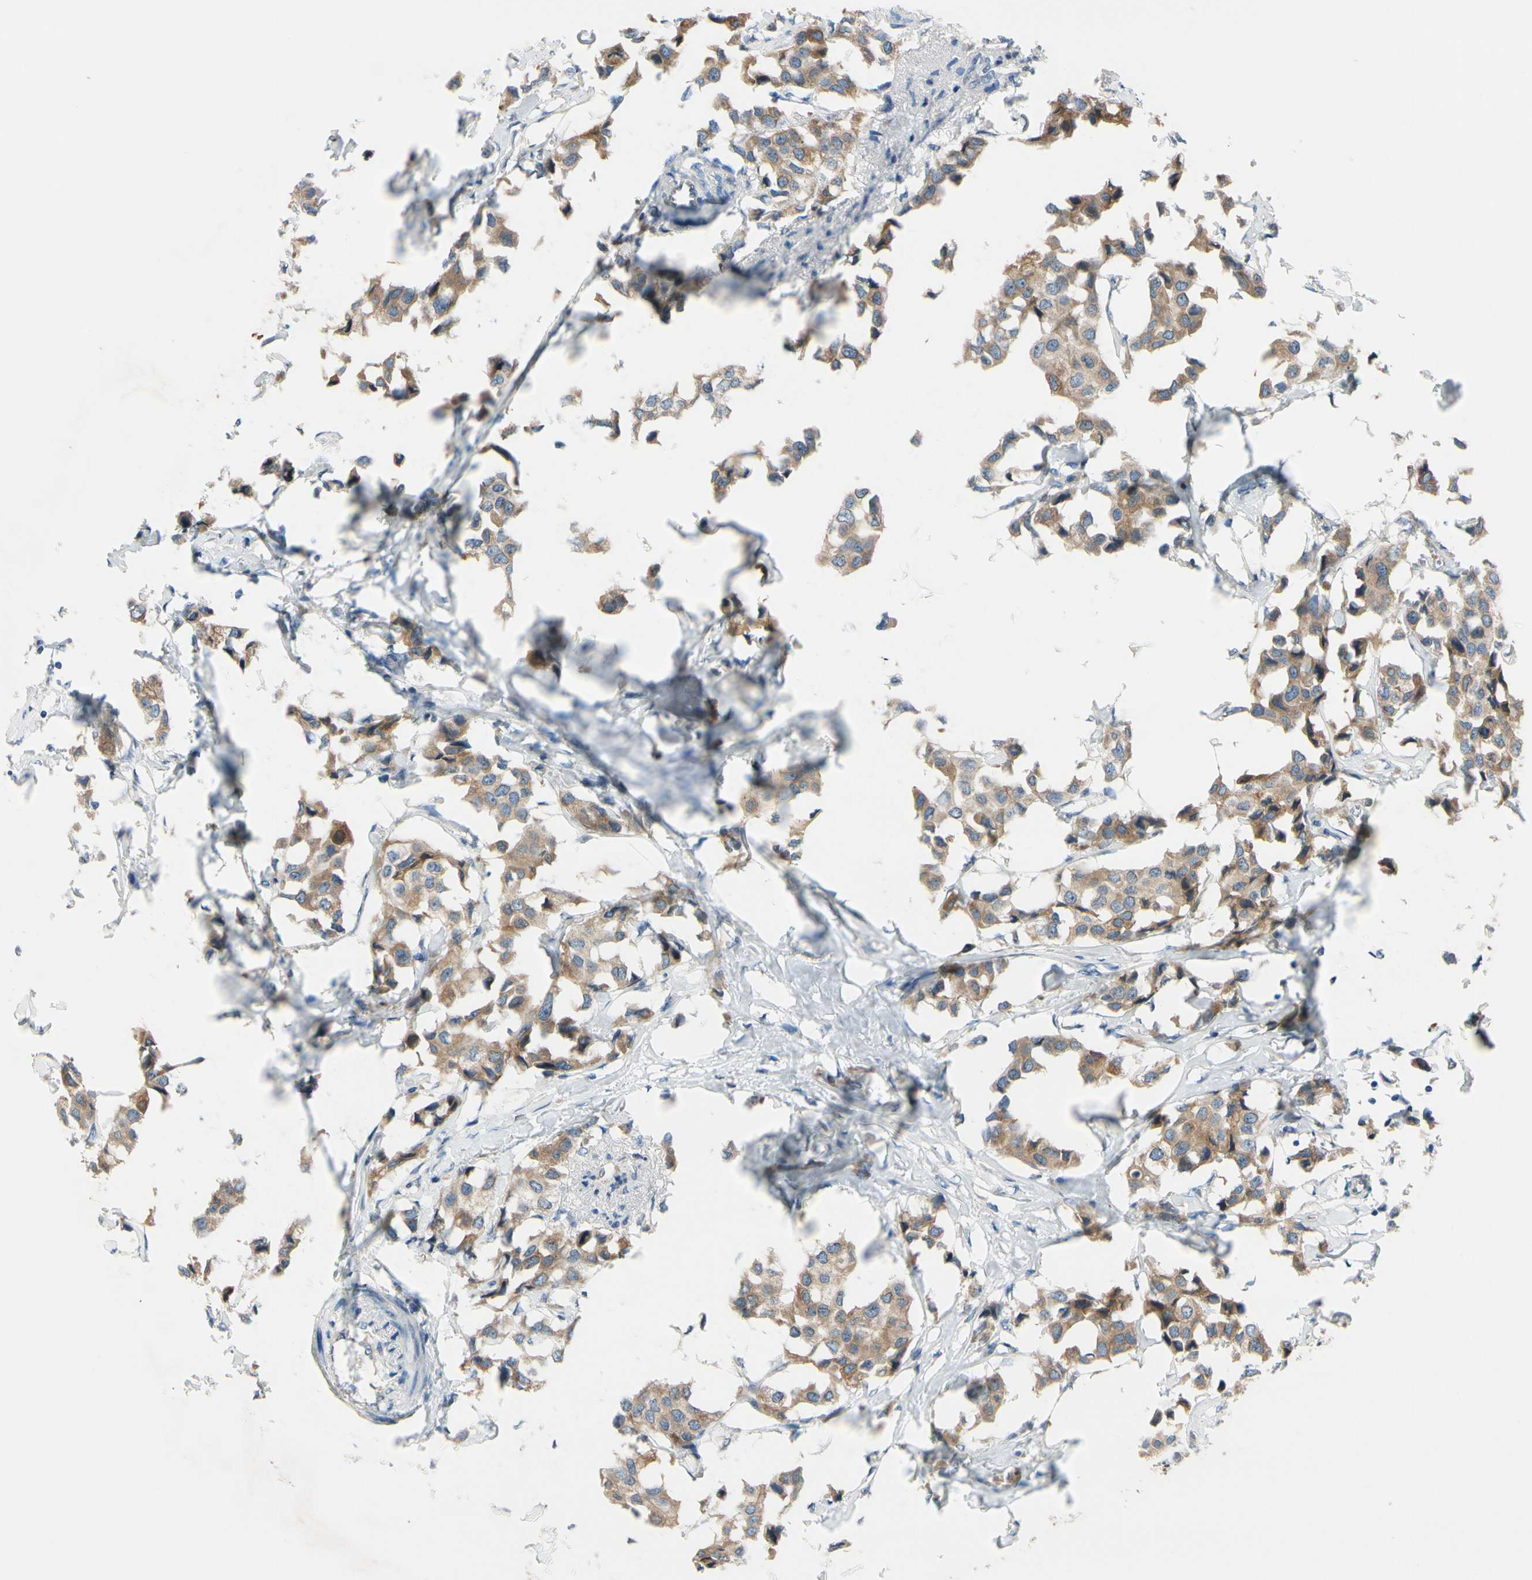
{"staining": {"intensity": "moderate", "quantity": ">75%", "location": "cytoplasmic/membranous"}, "tissue": "breast cancer", "cell_type": "Tumor cells", "image_type": "cancer", "snomed": [{"axis": "morphology", "description": "Duct carcinoma"}, {"axis": "topography", "description": "Breast"}], "caption": "A medium amount of moderate cytoplasmic/membranous expression is present in about >75% of tumor cells in breast infiltrating ductal carcinoma tissue.", "gene": "PRXL2A", "patient": {"sex": "female", "age": 80}}